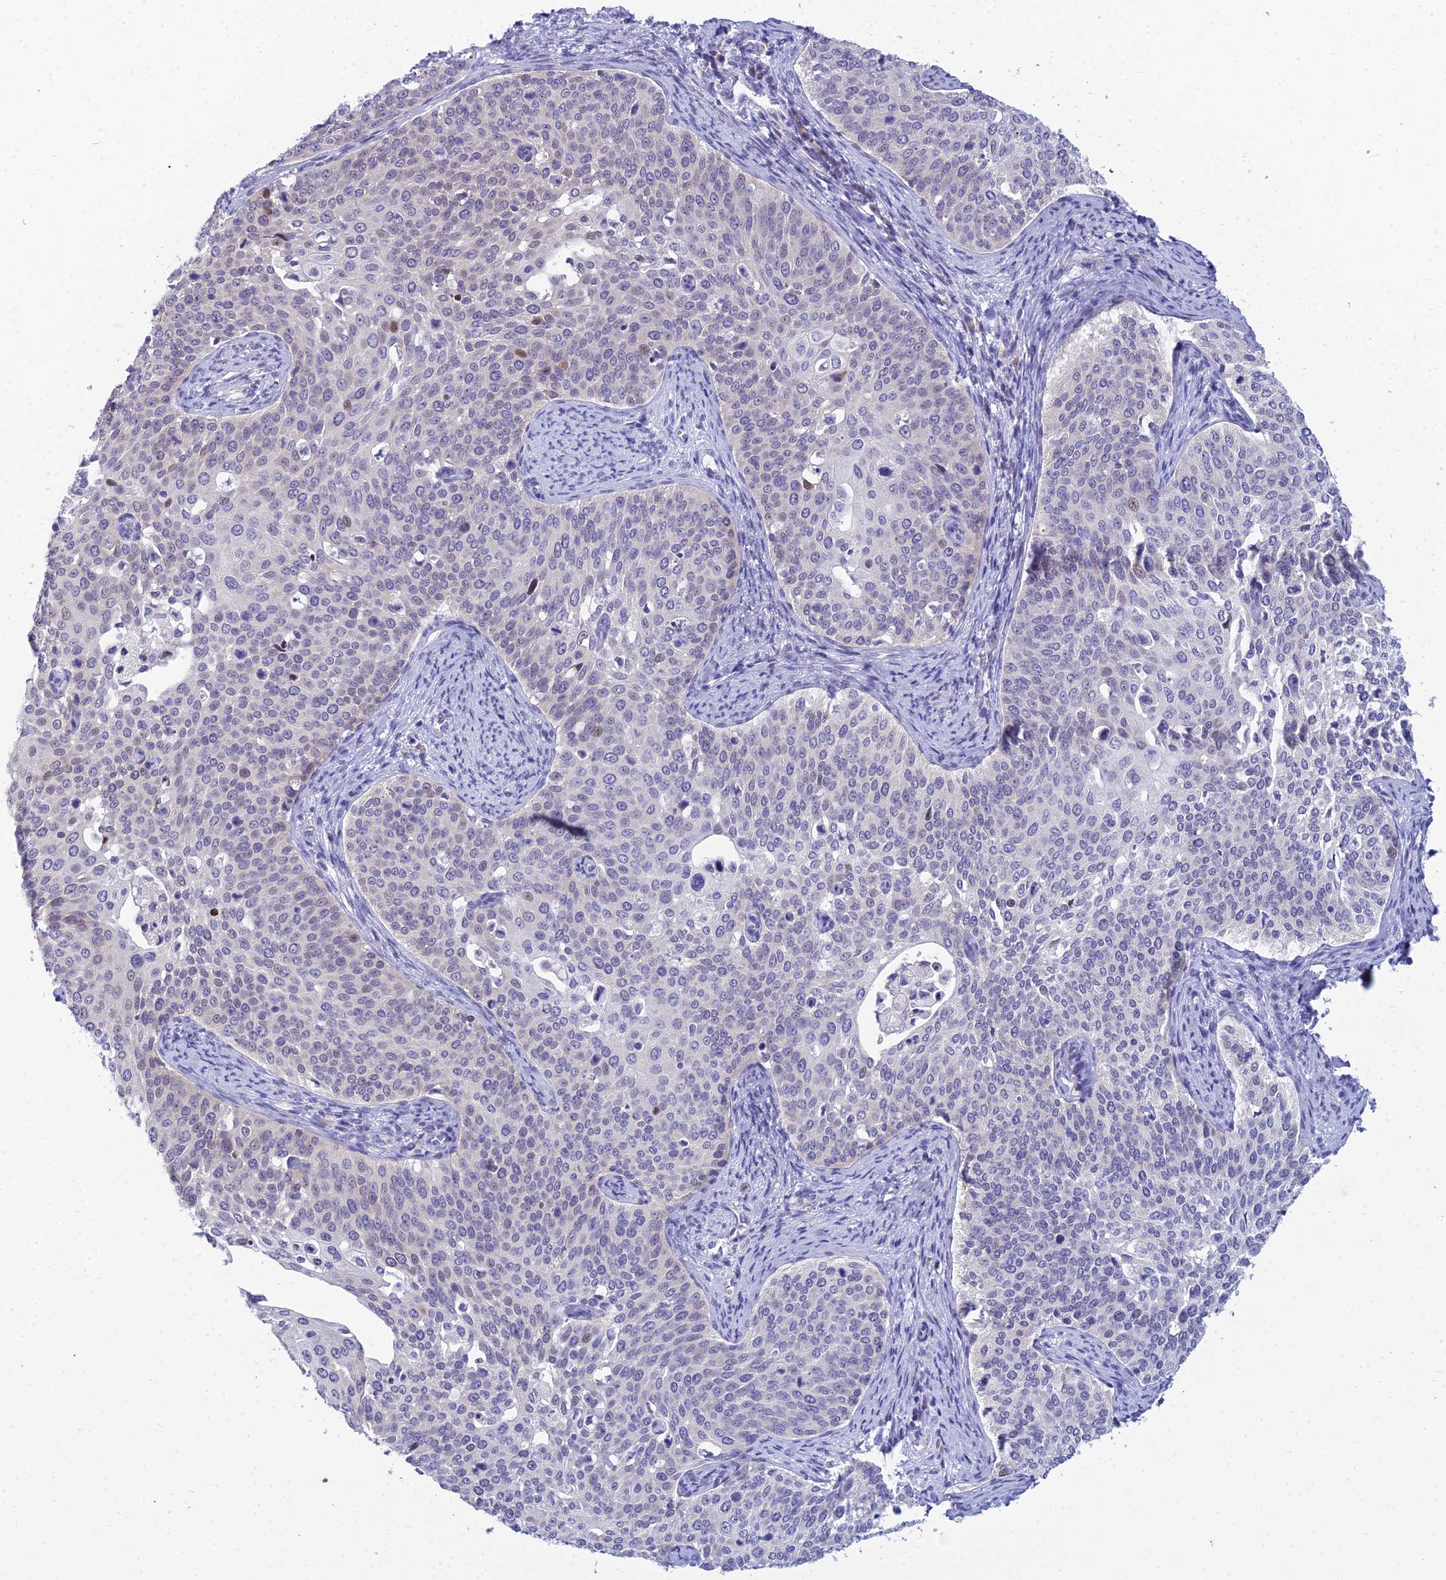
{"staining": {"intensity": "moderate", "quantity": "<25%", "location": "nuclear"}, "tissue": "cervical cancer", "cell_type": "Tumor cells", "image_type": "cancer", "snomed": [{"axis": "morphology", "description": "Squamous cell carcinoma, NOS"}, {"axis": "topography", "description": "Cervix"}], "caption": "High-magnification brightfield microscopy of squamous cell carcinoma (cervical) stained with DAB (3,3'-diaminobenzidine) (brown) and counterstained with hematoxylin (blue). tumor cells exhibit moderate nuclear positivity is identified in about<25% of cells.", "gene": "ZMIZ1", "patient": {"sex": "female", "age": 44}}